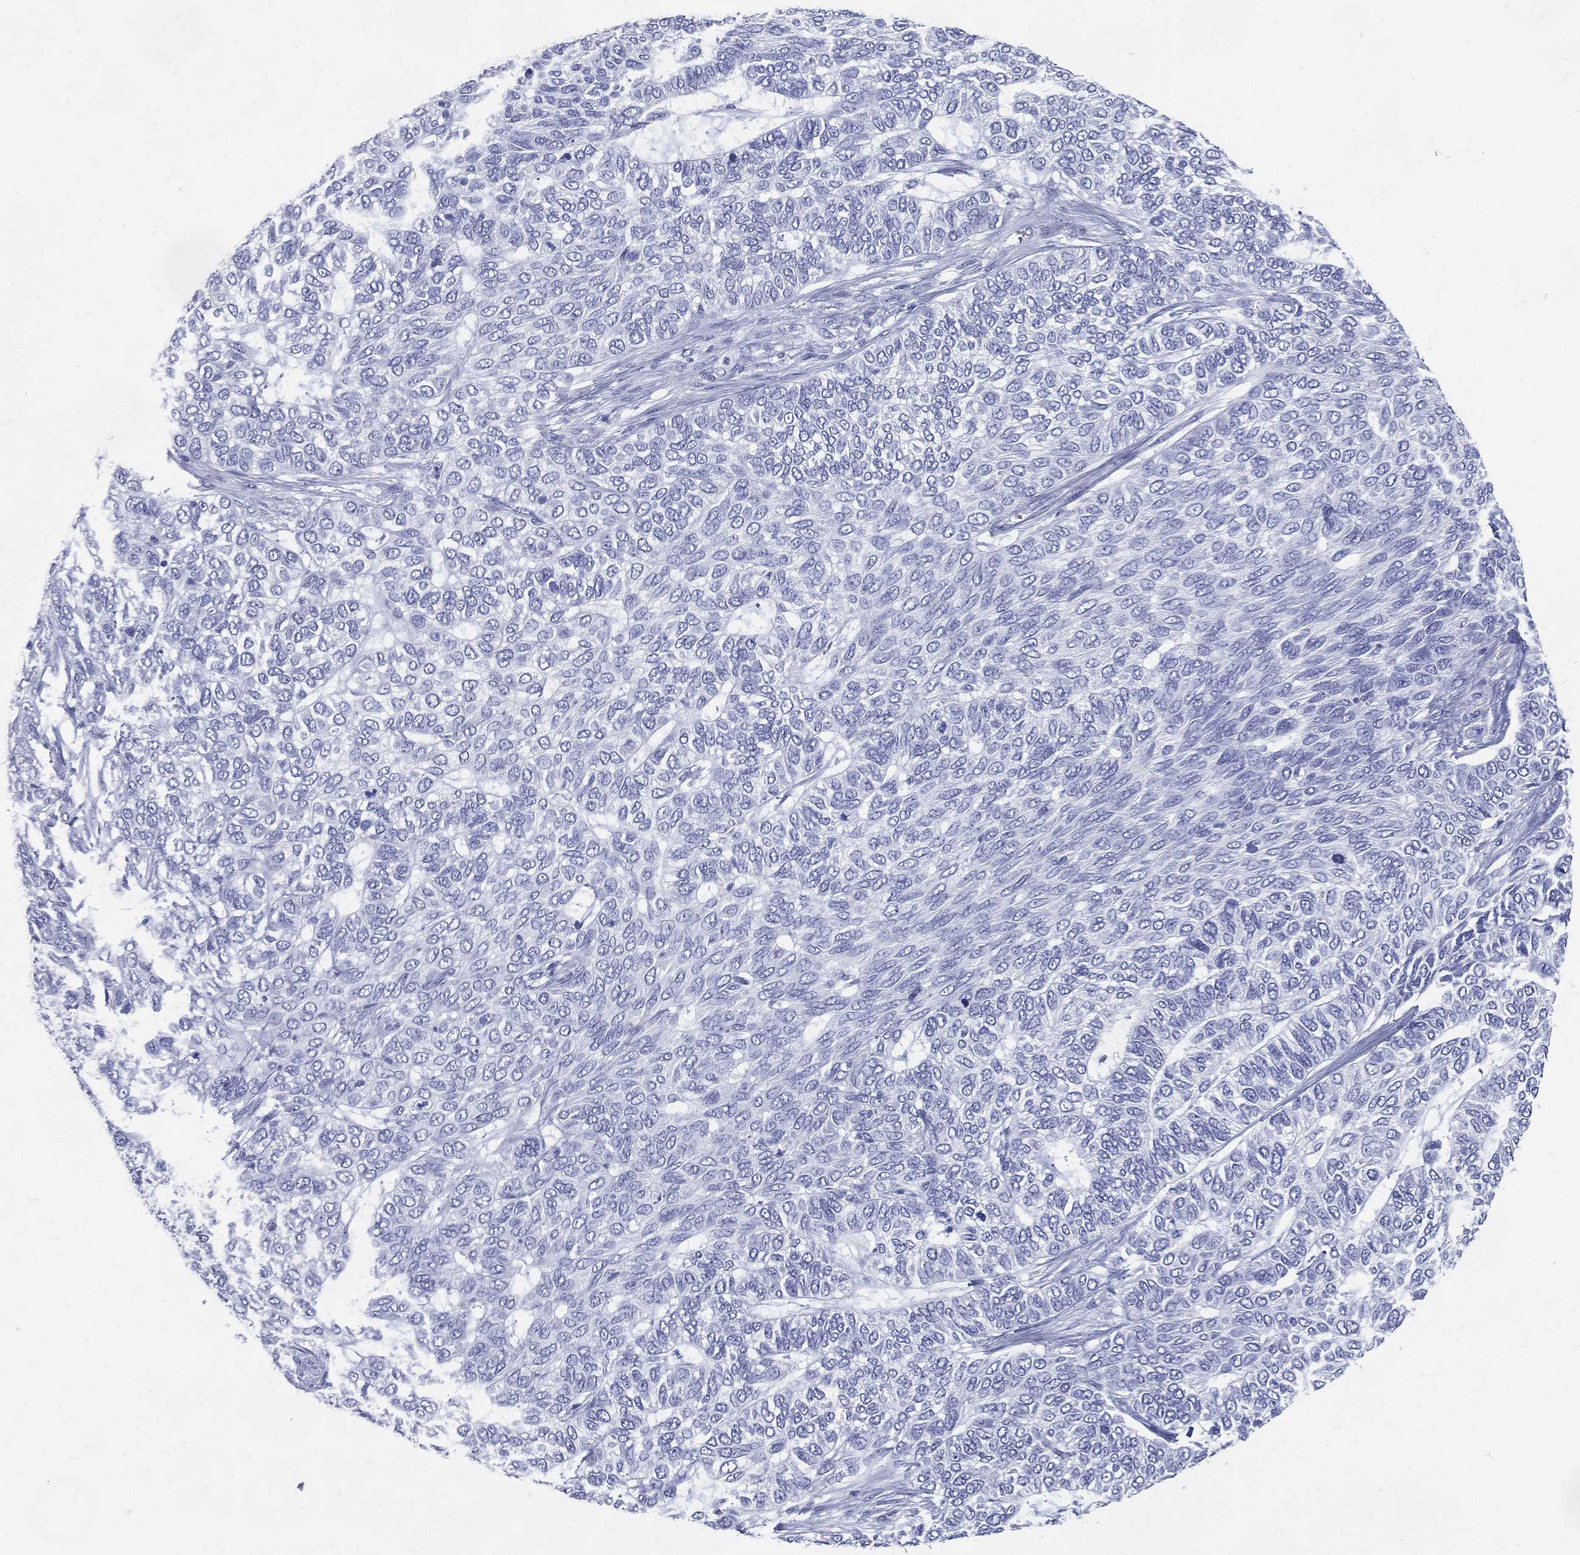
{"staining": {"intensity": "negative", "quantity": "none", "location": "none"}, "tissue": "skin cancer", "cell_type": "Tumor cells", "image_type": "cancer", "snomed": [{"axis": "morphology", "description": "Basal cell carcinoma"}, {"axis": "topography", "description": "Skin"}], "caption": "Tumor cells show no significant staining in basal cell carcinoma (skin).", "gene": "ETNPPL", "patient": {"sex": "female", "age": 65}}